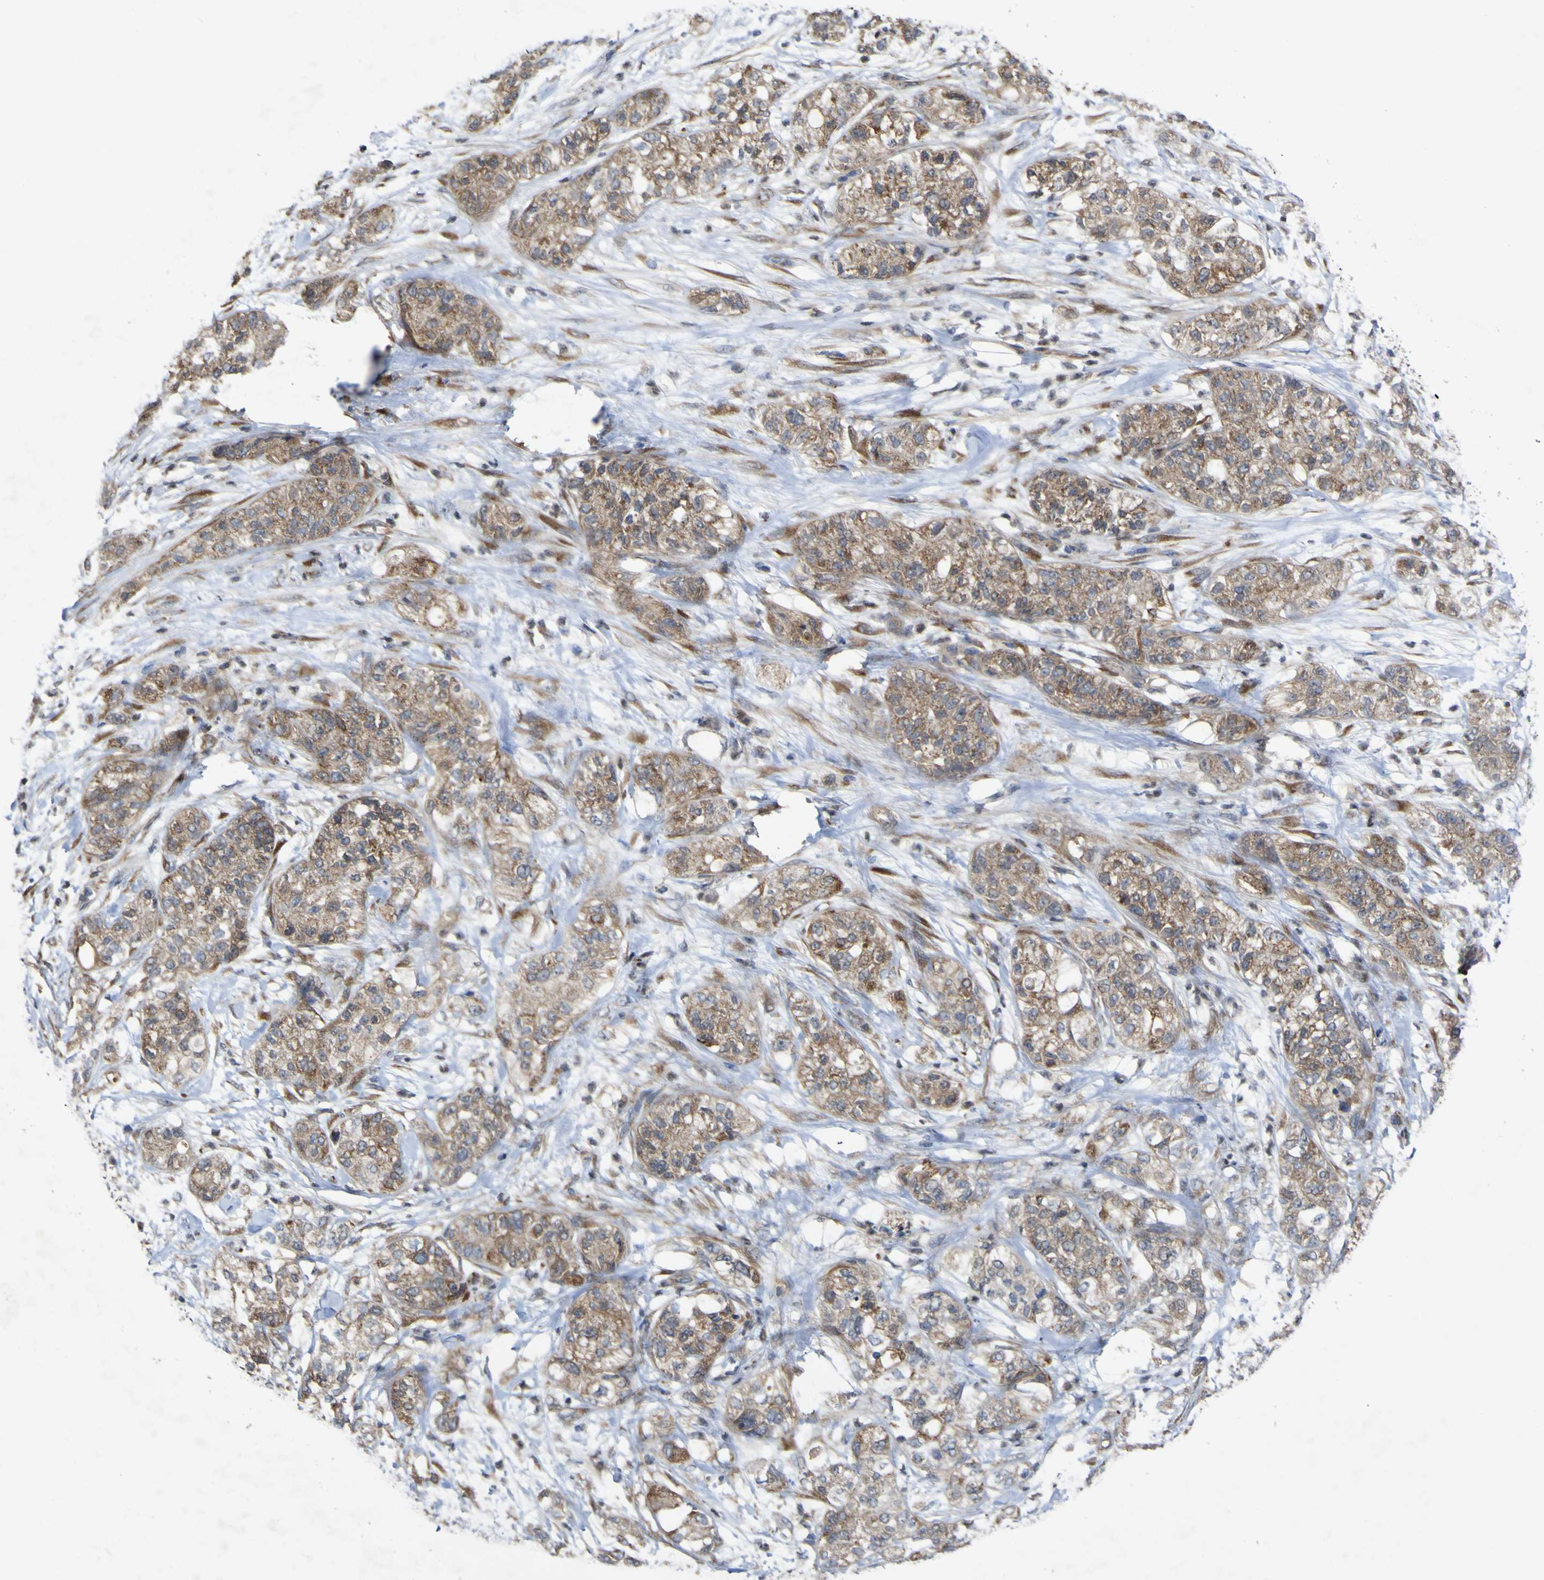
{"staining": {"intensity": "moderate", "quantity": ">75%", "location": "cytoplasmic/membranous"}, "tissue": "pancreatic cancer", "cell_type": "Tumor cells", "image_type": "cancer", "snomed": [{"axis": "morphology", "description": "Adenocarcinoma, NOS"}, {"axis": "topography", "description": "Pancreas"}], "caption": "A photomicrograph of pancreatic cancer stained for a protein shows moderate cytoplasmic/membranous brown staining in tumor cells.", "gene": "IRAK2", "patient": {"sex": "female", "age": 78}}